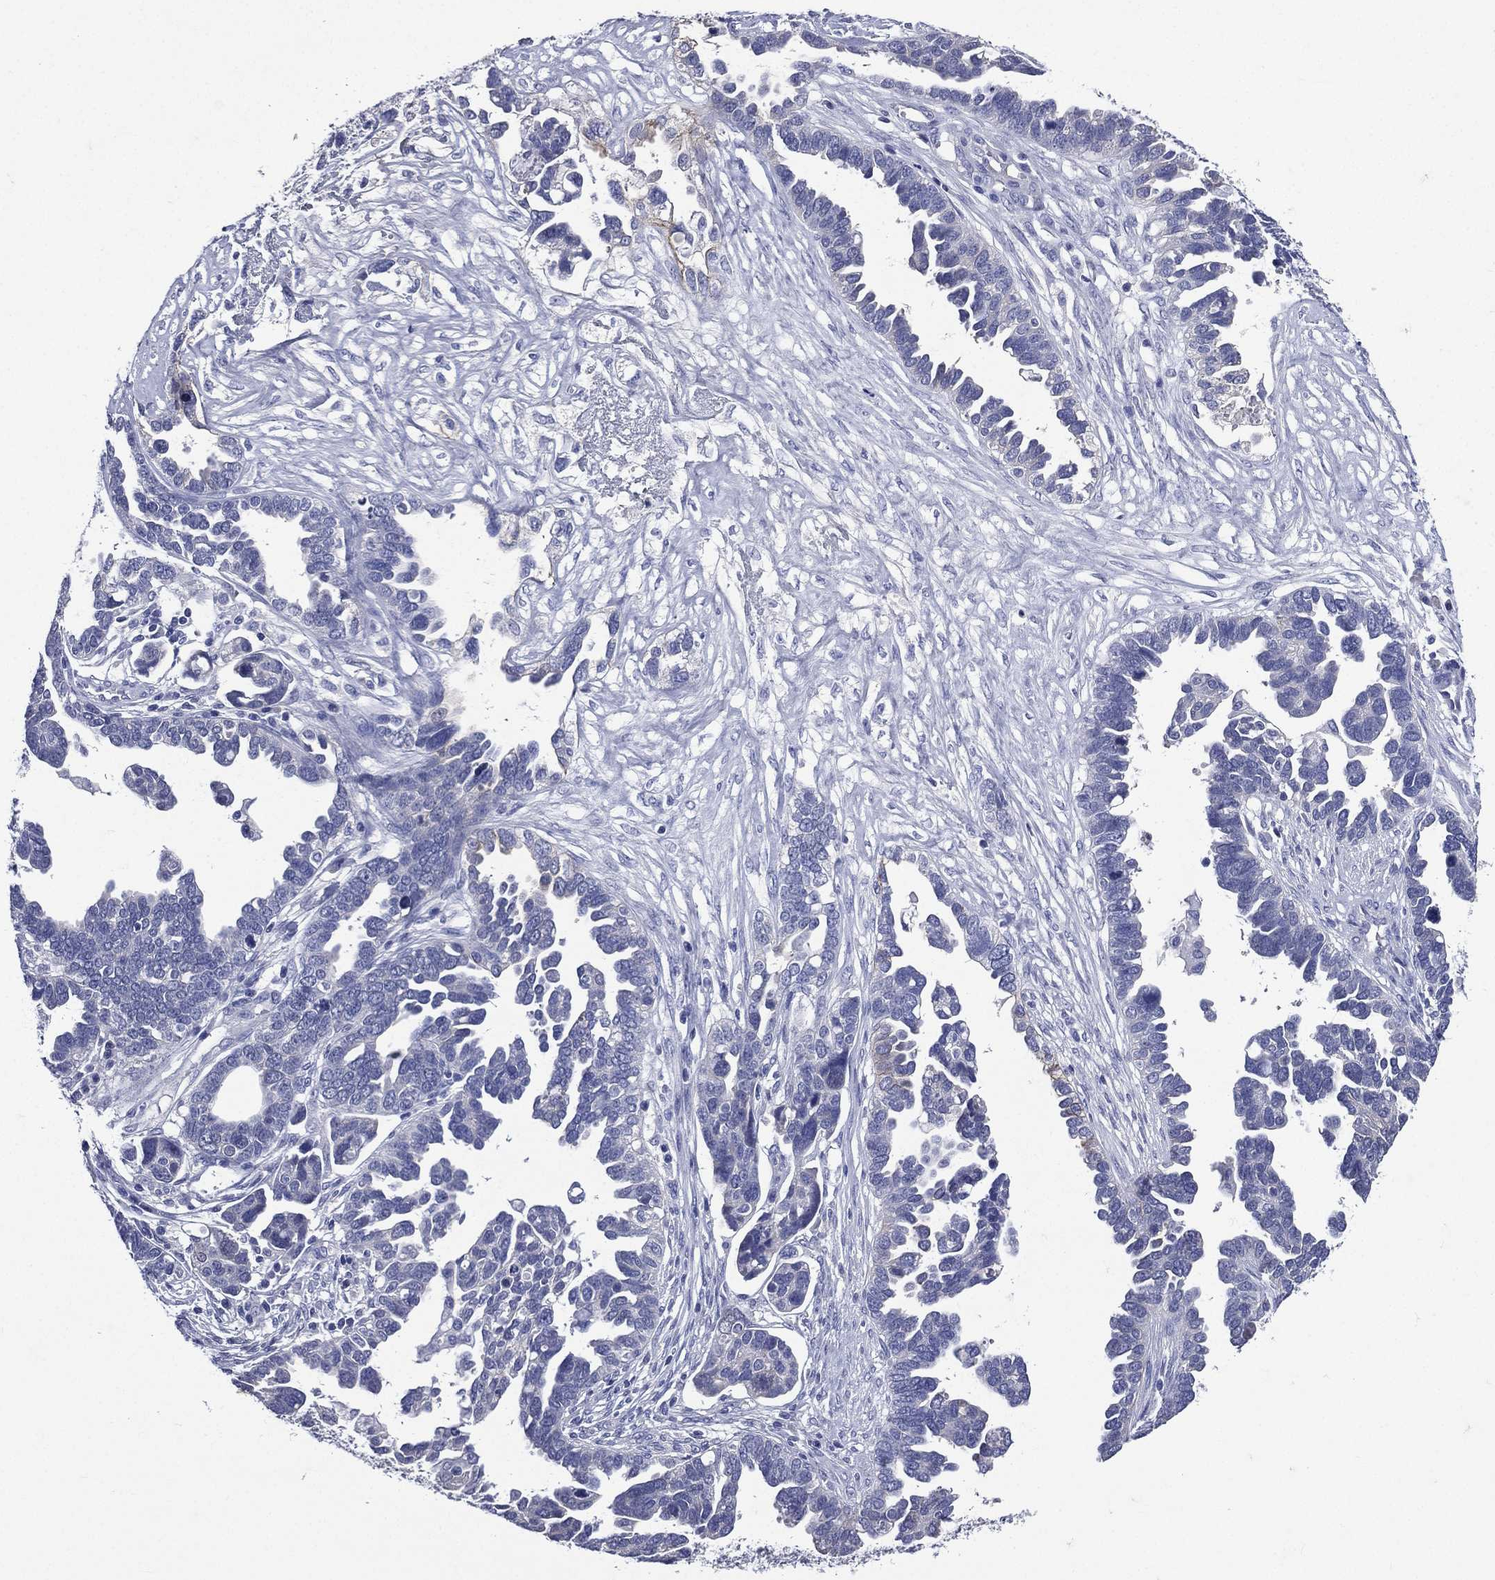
{"staining": {"intensity": "negative", "quantity": "none", "location": "none"}, "tissue": "ovarian cancer", "cell_type": "Tumor cells", "image_type": "cancer", "snomed": [{"axis": "morphology", "description": "Cystadenocarcinoma, serous, NOS"}, {"axis": "topography", "description": "Ovary"}], "caption": "Human ovarian cancer stained for a protein using immunohistochemistry (IHC) shows no expression in tumor cells.", "gene": "TGM1", "patient": {"sex": "female", "age": 54}}